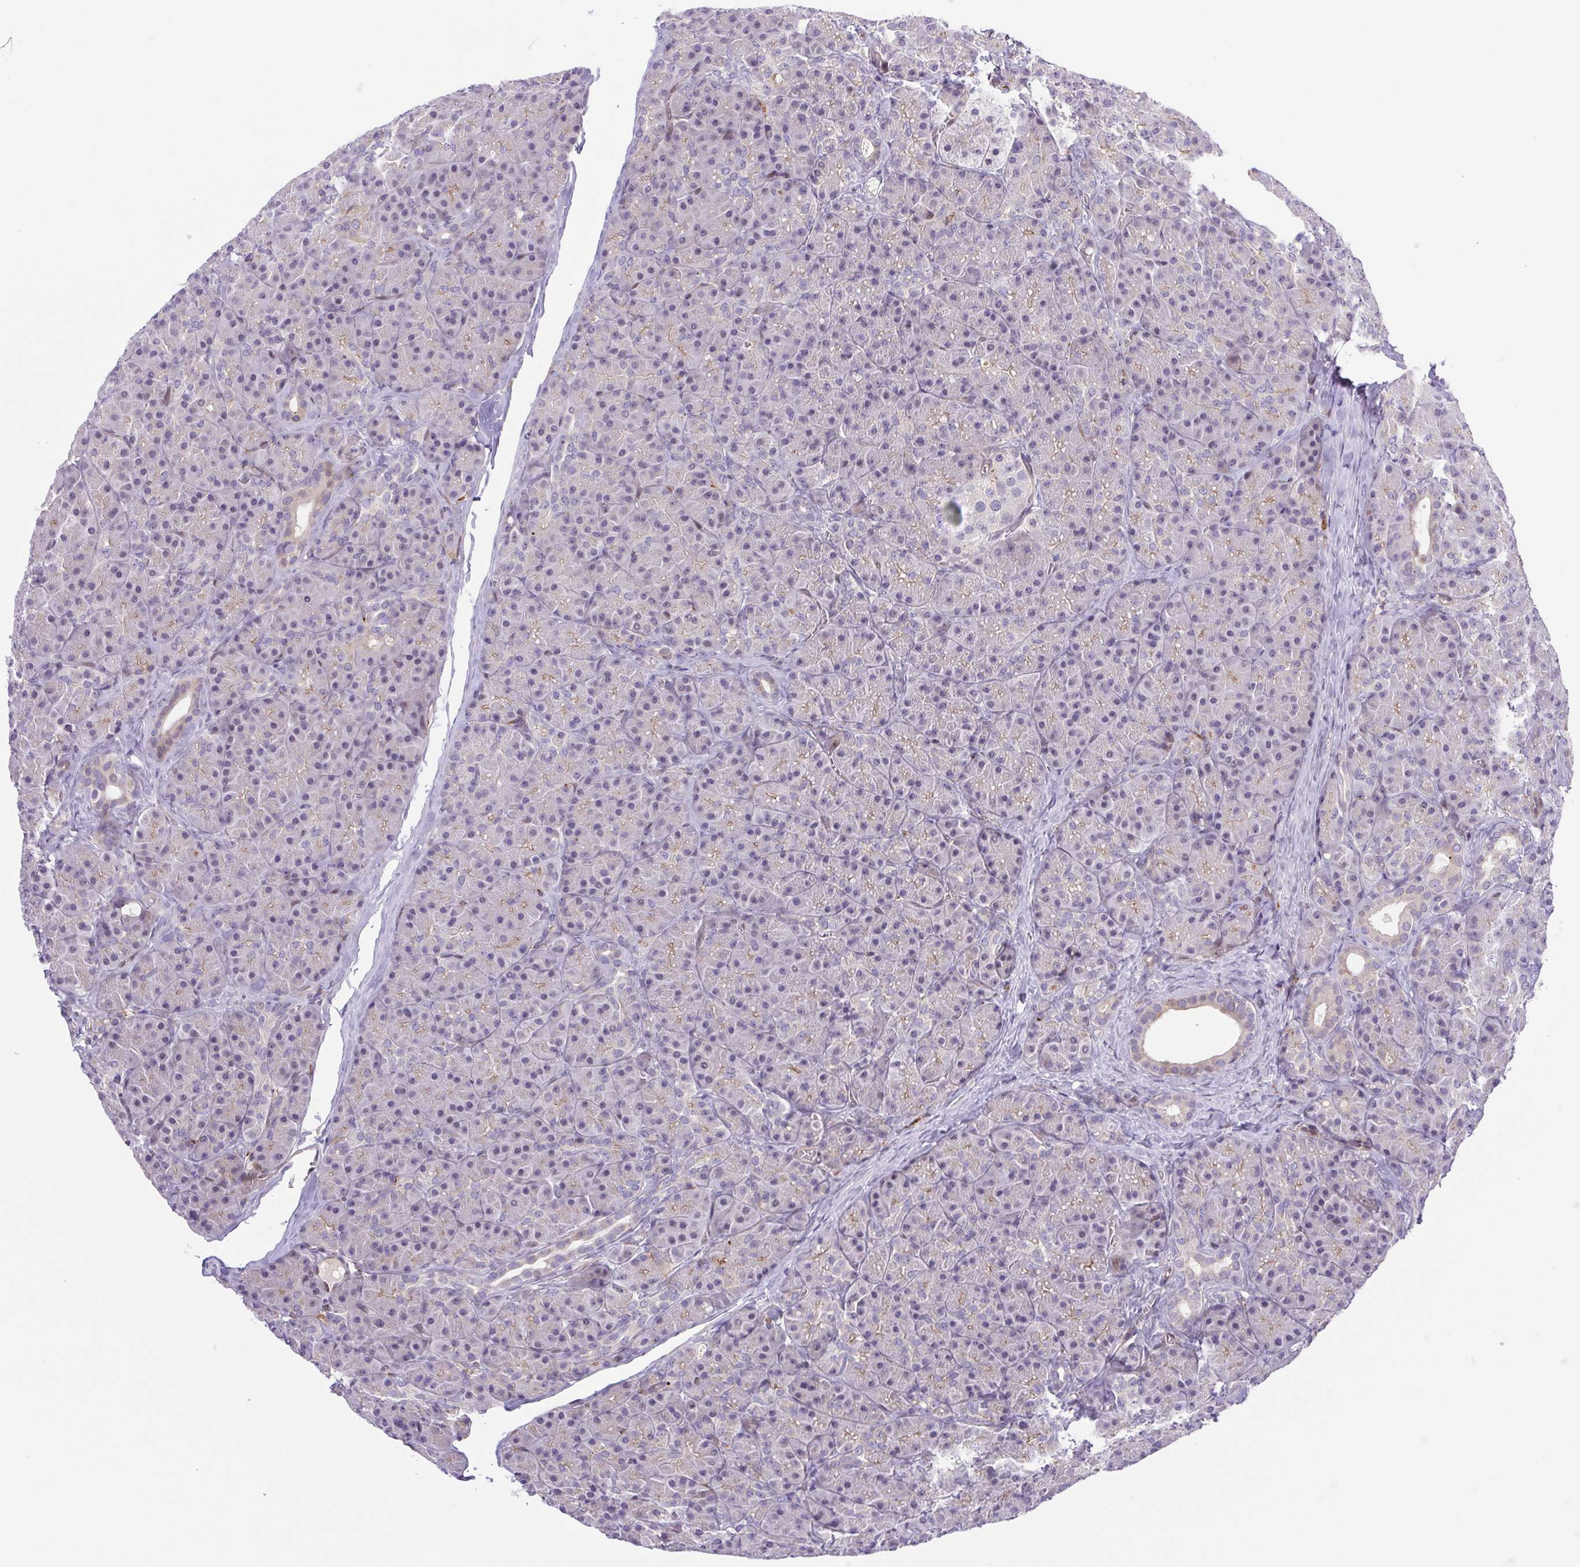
{"staining": {"intensity": "weak", "quantity": "<25%", "location": "cytoplasmic/membranous,nuclear"}, "tissue": "pancreas", "cell_type": "Exocrine glandular cells", "image_type": "normal", "snomed": [{"axis": "morphology", "description": "Normal tissue, NOS"}, {"axis": "topography", "description": "Pancreas"}], "caption": "Normal pancreas was stained to show a protein in brown. There is no significant staining in exocrine glandular cells. (Stains: DAB (3,3'-diaminobenzidine) IHC with hematoxylin counter stain, Microscopy: brightfield microscopy at high magnification).", "gene": "ERG", "patient": {"sex": "male", "age": 57}}